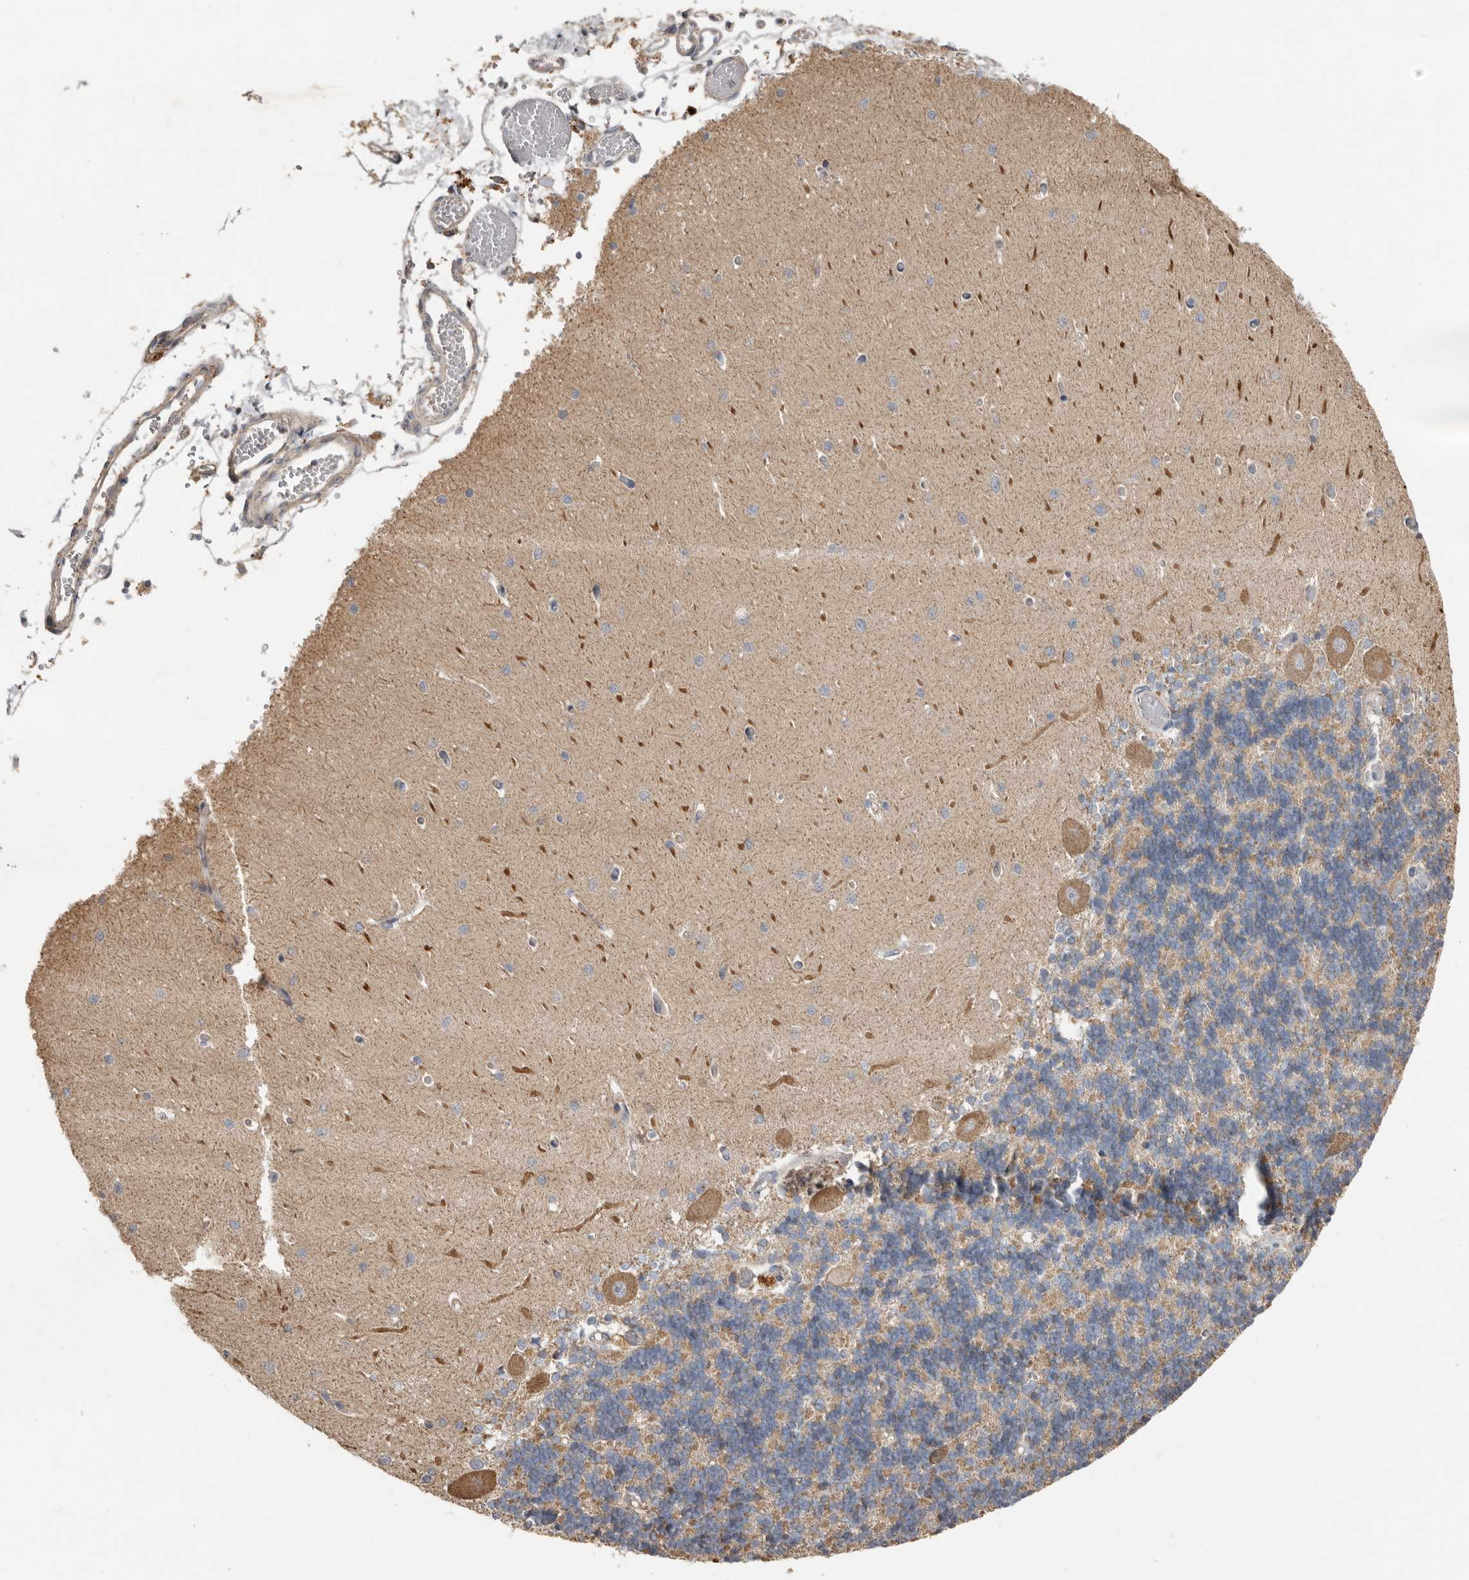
{"staining": {"intensity": "moderate", "quantity": "25%-75%", "location": "cytoplasmic/membranous"}, "tissue": "cerebellum", "cell_type": "Cells in granular layer", "image_type": "normal", "snomed": [{"axis": "morphology", "description": "Normal tissue, NOS"}, {"axis": "topography", "description": "Cerebellum"}], "caption": "A medium amount of moderate cytoplasmic/membranous expression is appreciated in about 25%-75% of cells in granular layer in unremarkable cerebellum. Ihc stains the protein of interest in brown and the nuclei are stained blue.", "gene": "KIF26B", "patient": {"sex": "male", "age": 37}}